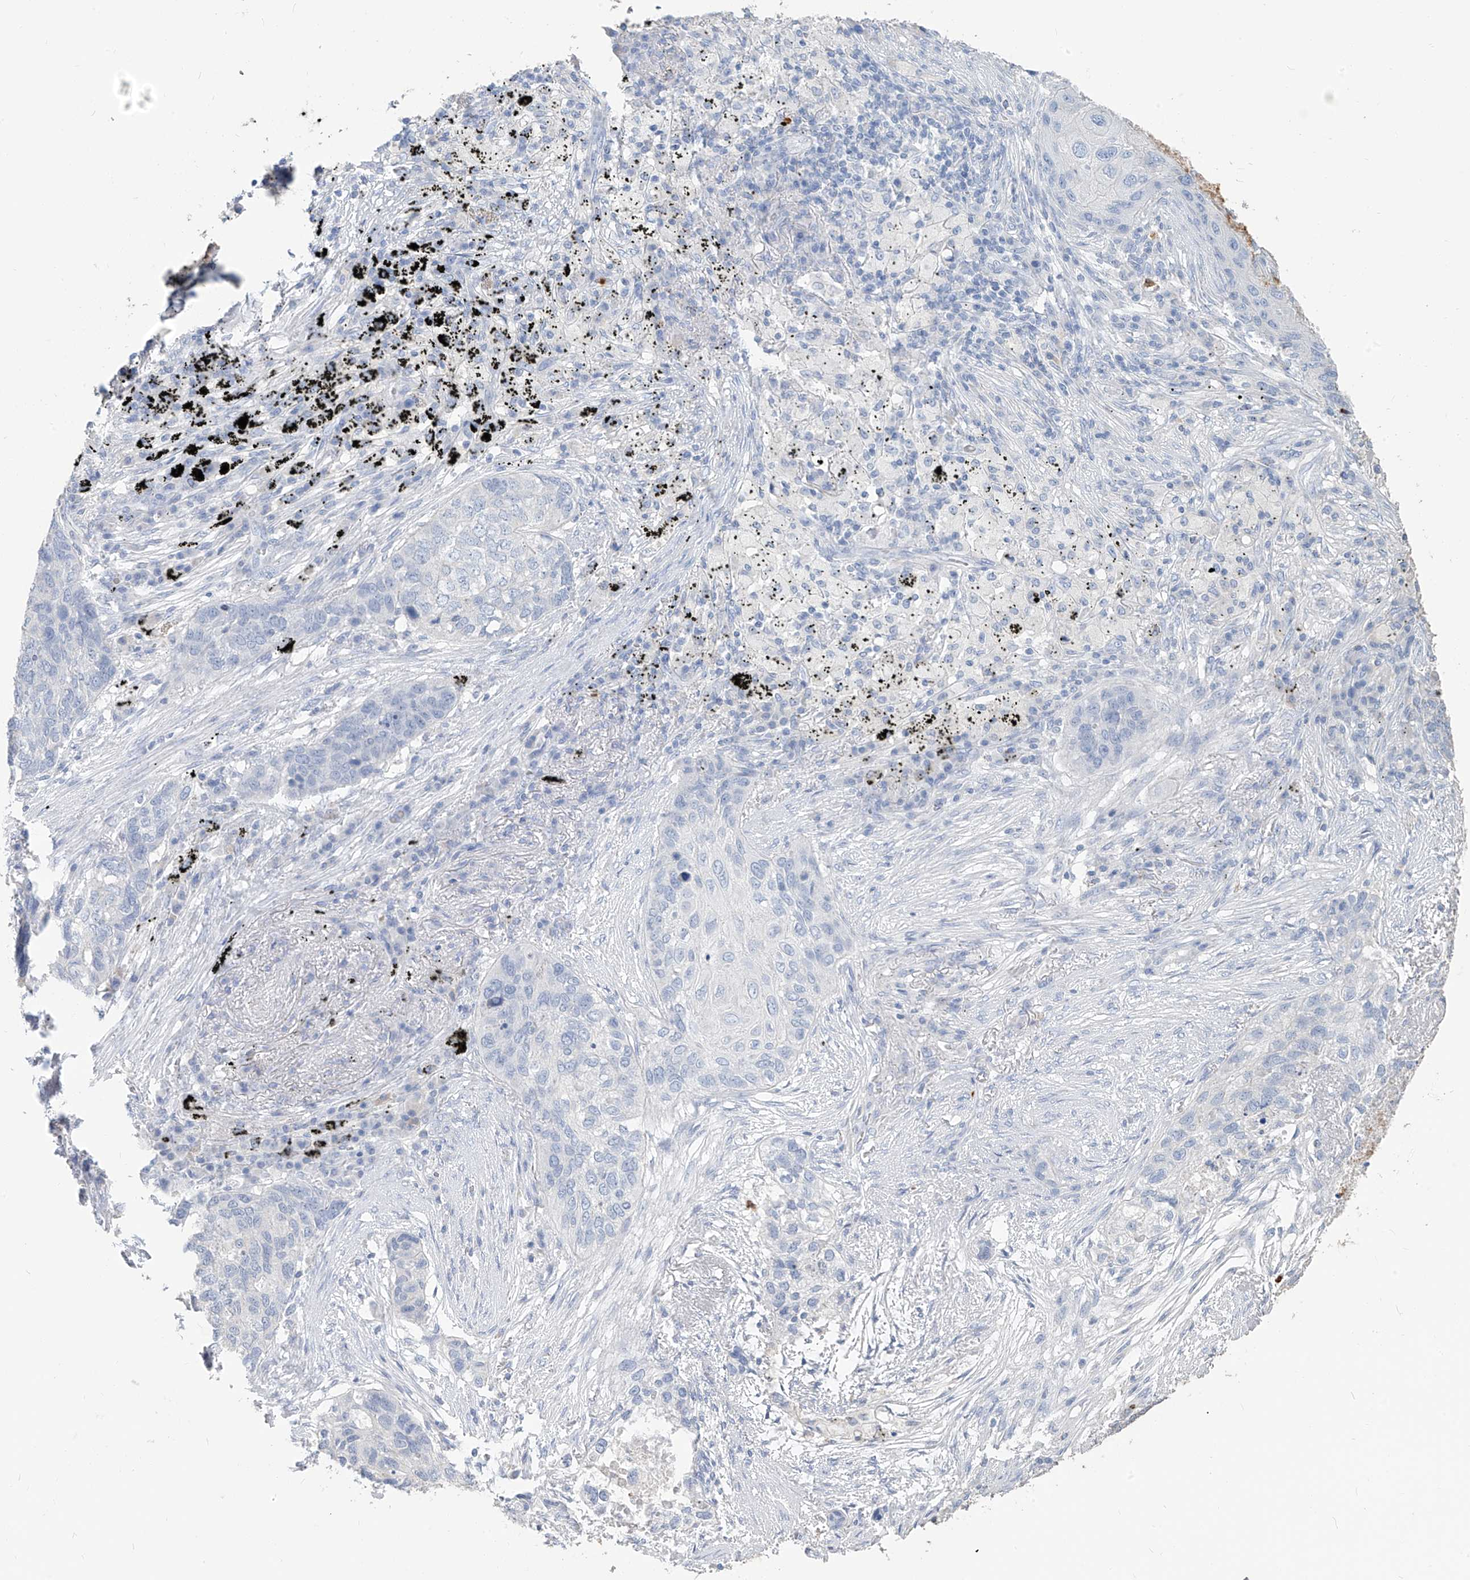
{"staining": {"intensity": "negative", "quantity": "none", "location": "none"}, "tissue": "lung cancer", "cell_type": "Tumor cells", "image_type": "cancer", "snomed": [{"axis": "morphology", "description": "Squamous cell carcinoma, NOS"}, {"axis": "topography", "description": "Lung"}], "caption": "Immunohistochemistry (IHC) photomicrograph of lung squamous cell carcinoma stained for a protein (brown), which displays no positivity in tumor cells.", "gene": "PAFAH1B3", "patient": {"sex": "female", "age": 63}}